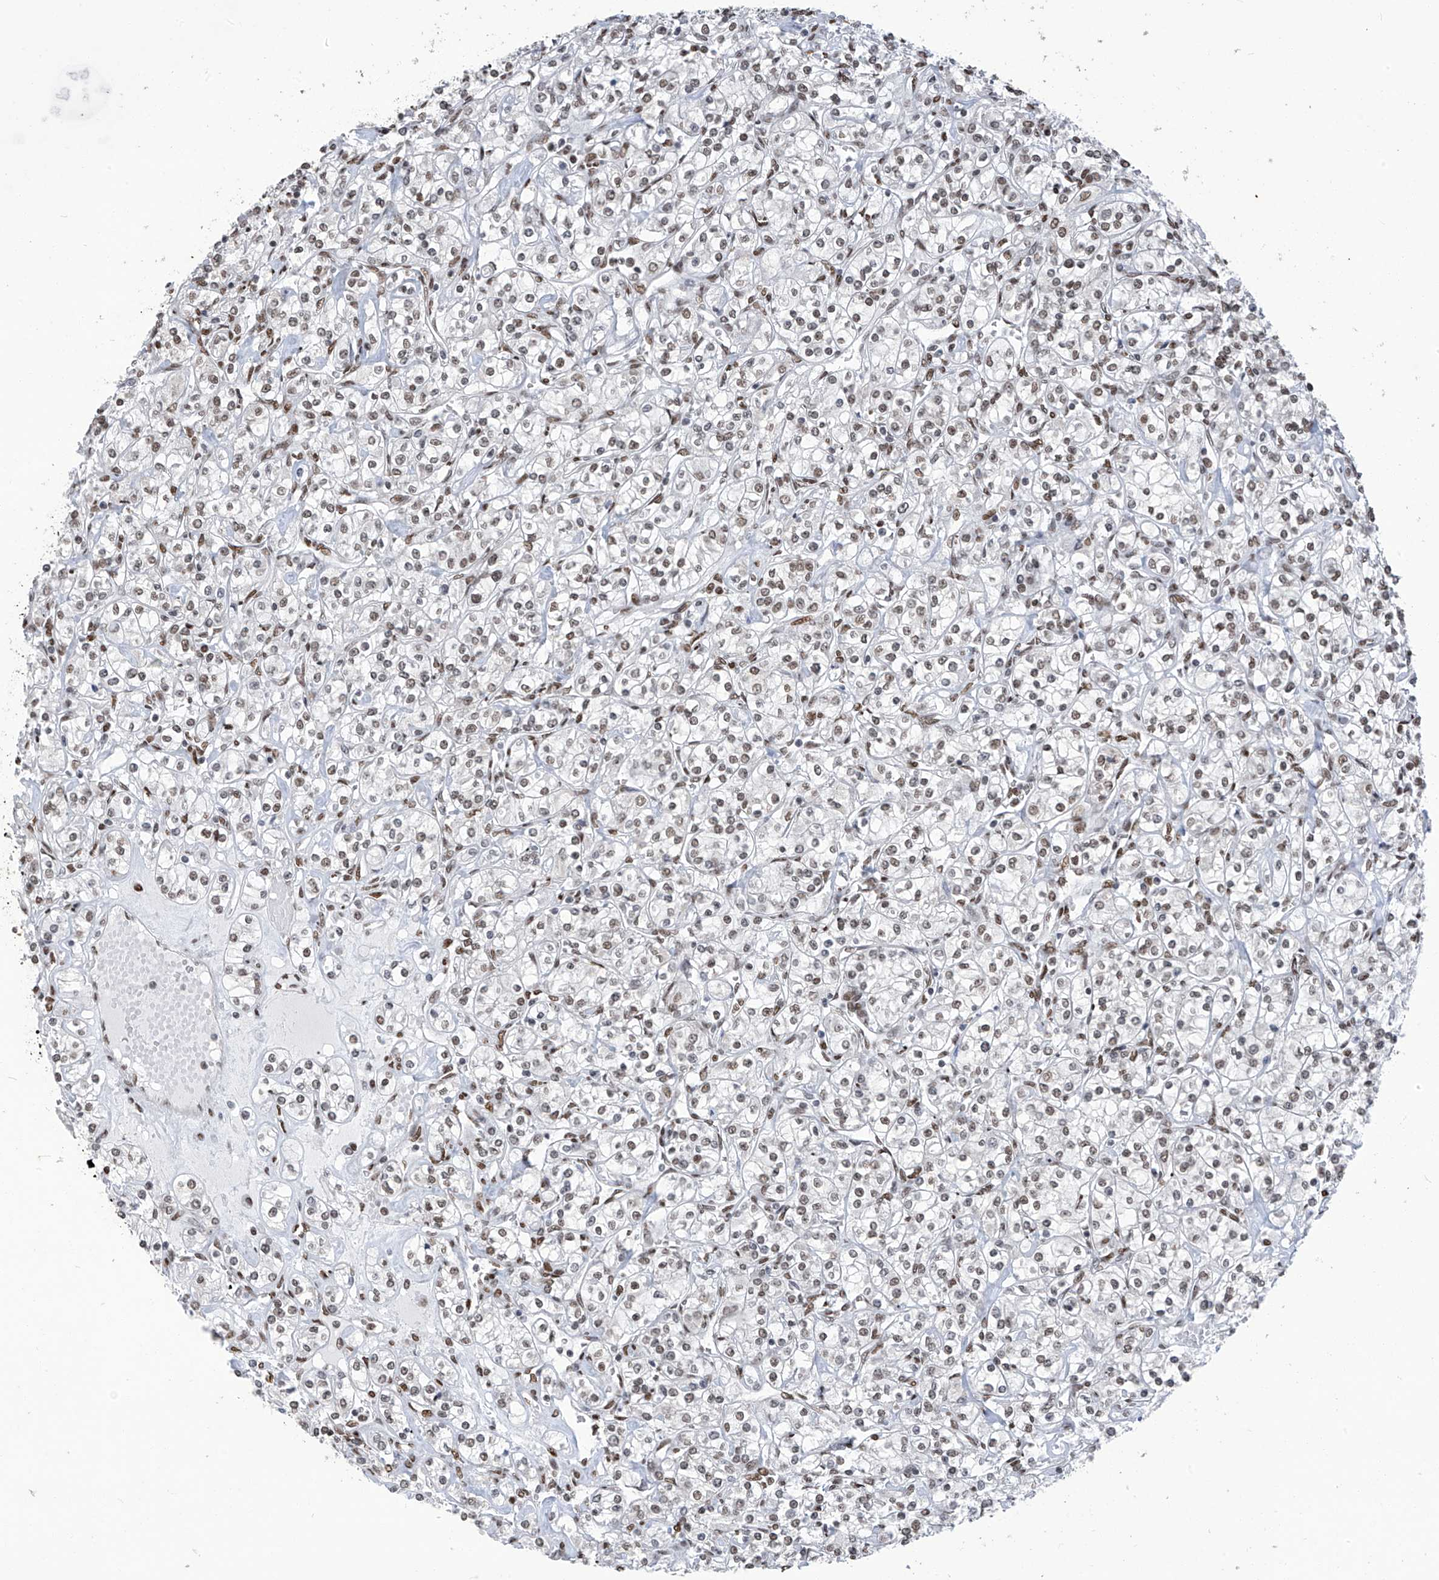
{"staining": {"intensity": "moderate", "quantity": ">75%", "location": "nuclear"}, "tissue": "renal cancer", "cell_type": "Tumor cells", "image_type": "cancer", "snomed": [{"axis": "morphology", "description": "Adenocarcinoma, NOS"}, {"axis": "topography", "description": "Kidney"}], "caption": "DAB immunohistochemical staining of renal cancer displays moderate nuclear protein positivity in approximately >75% of tumor cells.", "gene": "KHSRP", "patient": {"sex": "male", "age": 77}}